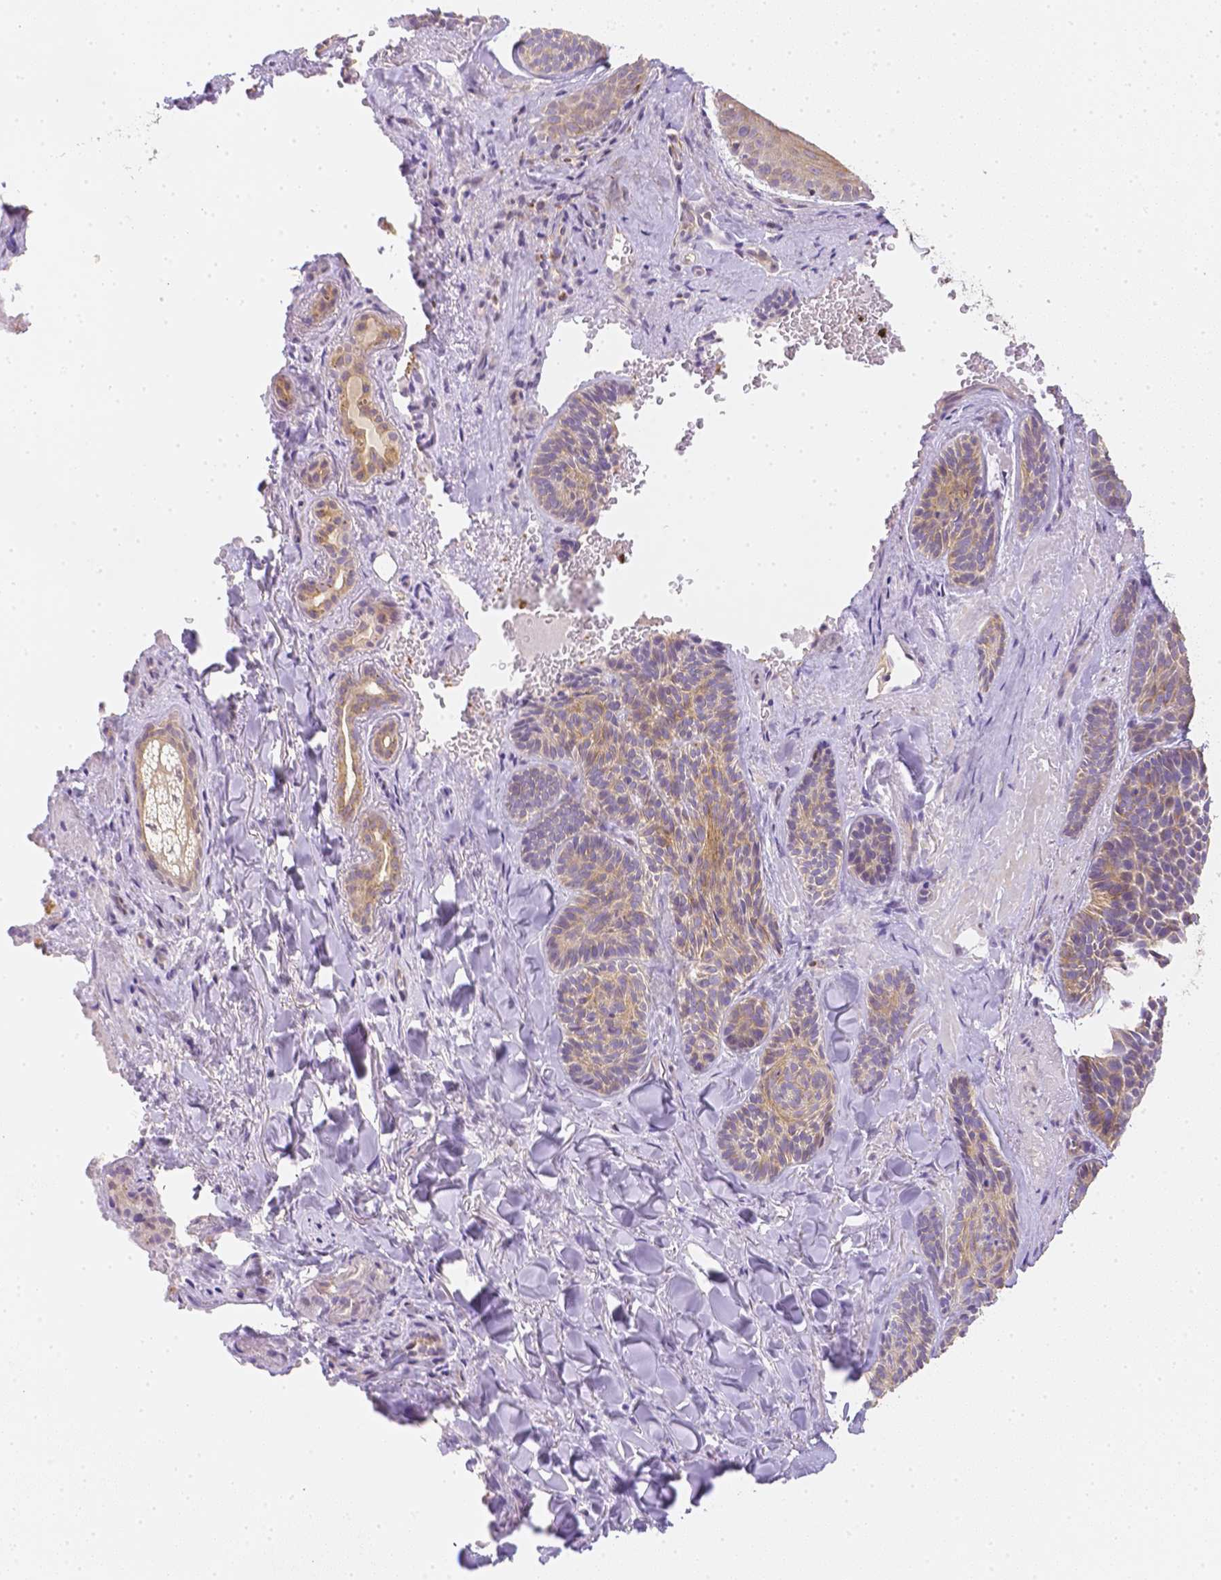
{"staining": {"intensity": "weak", "quantity": "25%-75%", "location": "cytoplasmic/membranous"}, "tissue": "skin cancer", "cell_type": "Tumor cells", "image_type": "cancer", "snomed": [{"axis": "morphology", "description": "Basal cell carcinoma"}, {"axis": "topography", "description": "Skin"}], "caption": "A brown stain labels weak cytoplasmic/membranous positivity of a protein in skin cancer tumor cells. The protein of interest is shown in brown color, while the nuclei are stained blue.", "gene": "C10orf67", "patient": {"sex": "male", "age": 81}}